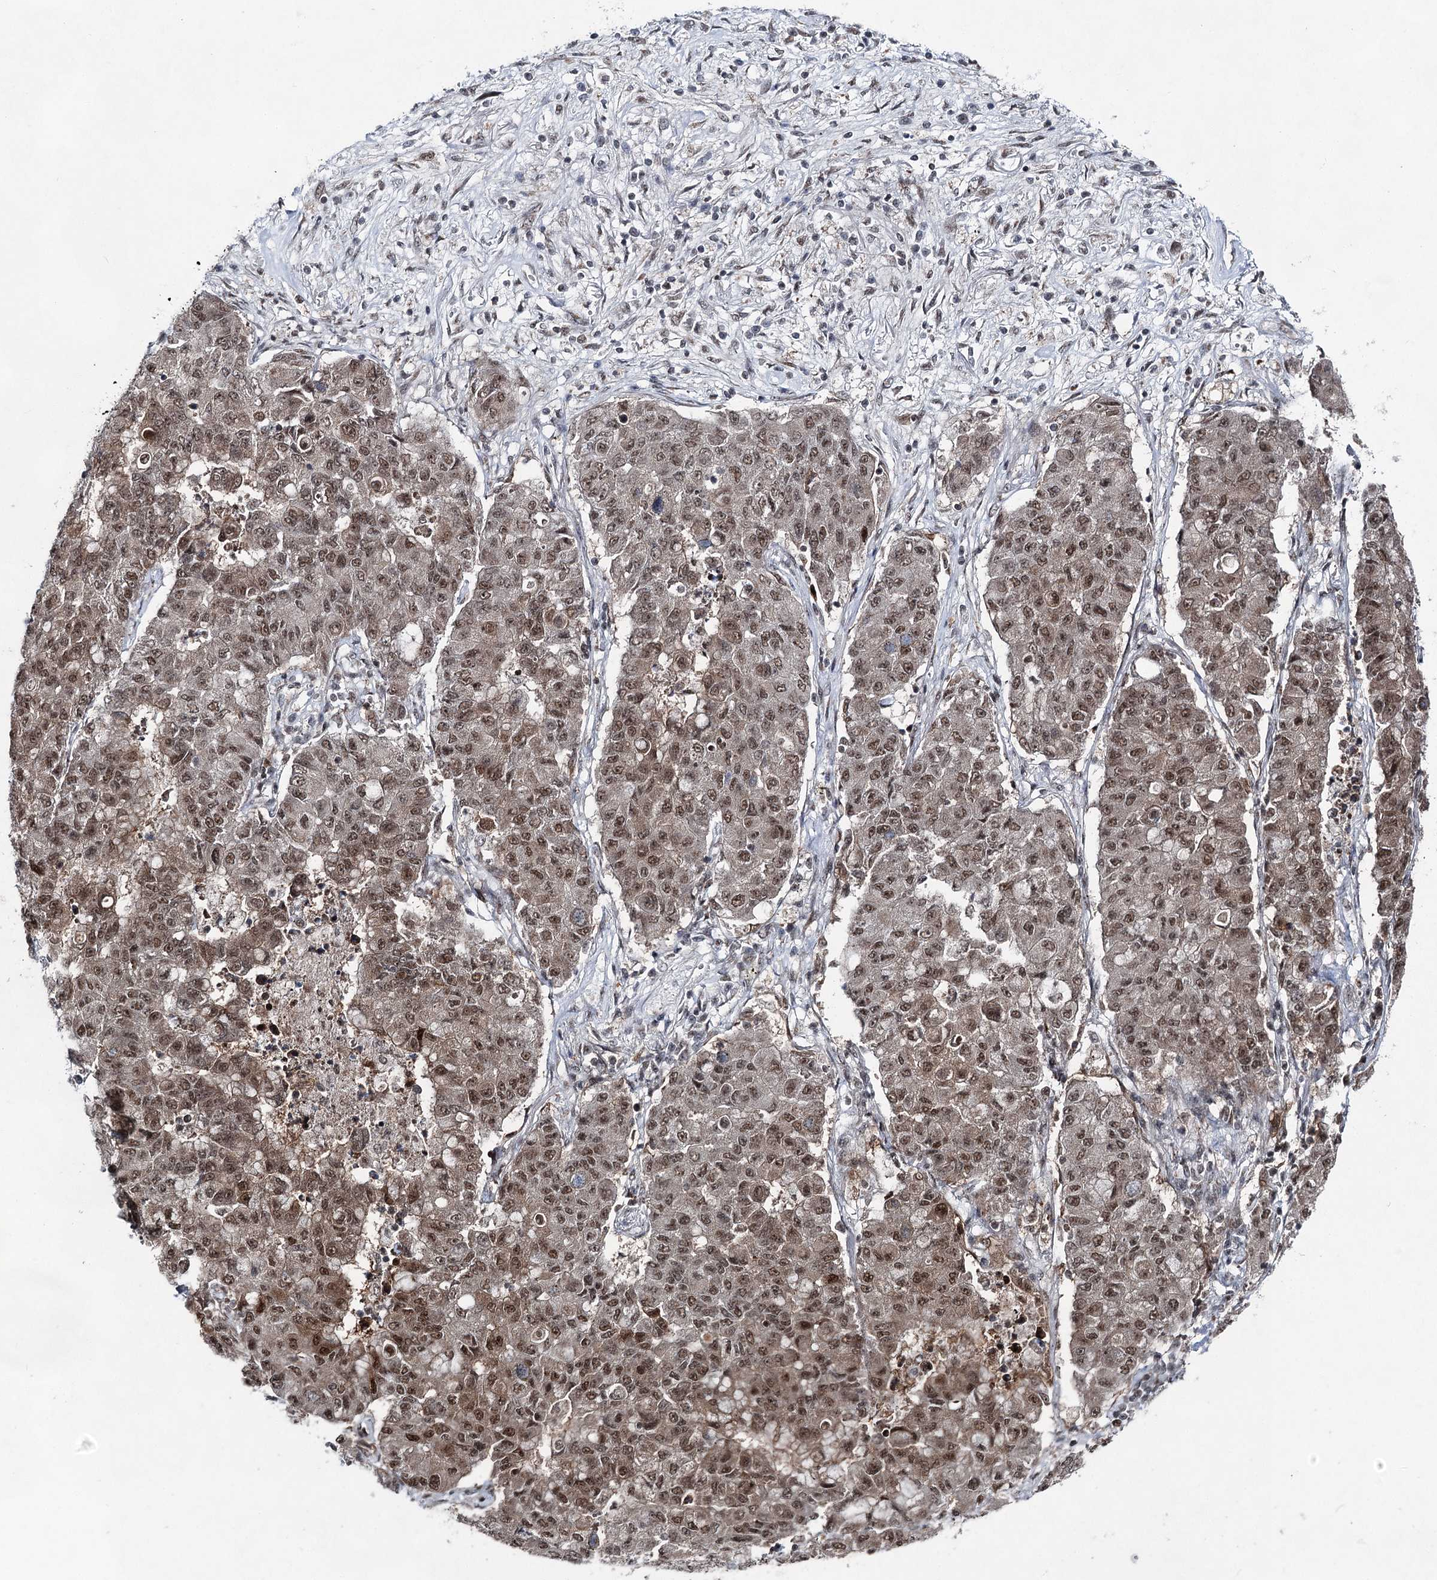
{"staining": {"intensity": "moderate", "quantity": ">75%", "location": "nuclear"}, "tissue": "lung cancer", "cell_type": "Tumor cells", "image_type": "cancer", "snomed": [{"axis": "morphology", "description": "Squamous cell carcinoma, NOS"}, {"axis": "topography", "description": "Lung"}], "caption": "Immunohistochemical staining of lung cancer demonstrates moderate nuclear protein expression in approximately >75% of tumor cells.", "gene": "ZCCHC8", "patient": {"sex": "male", "age": 74}}